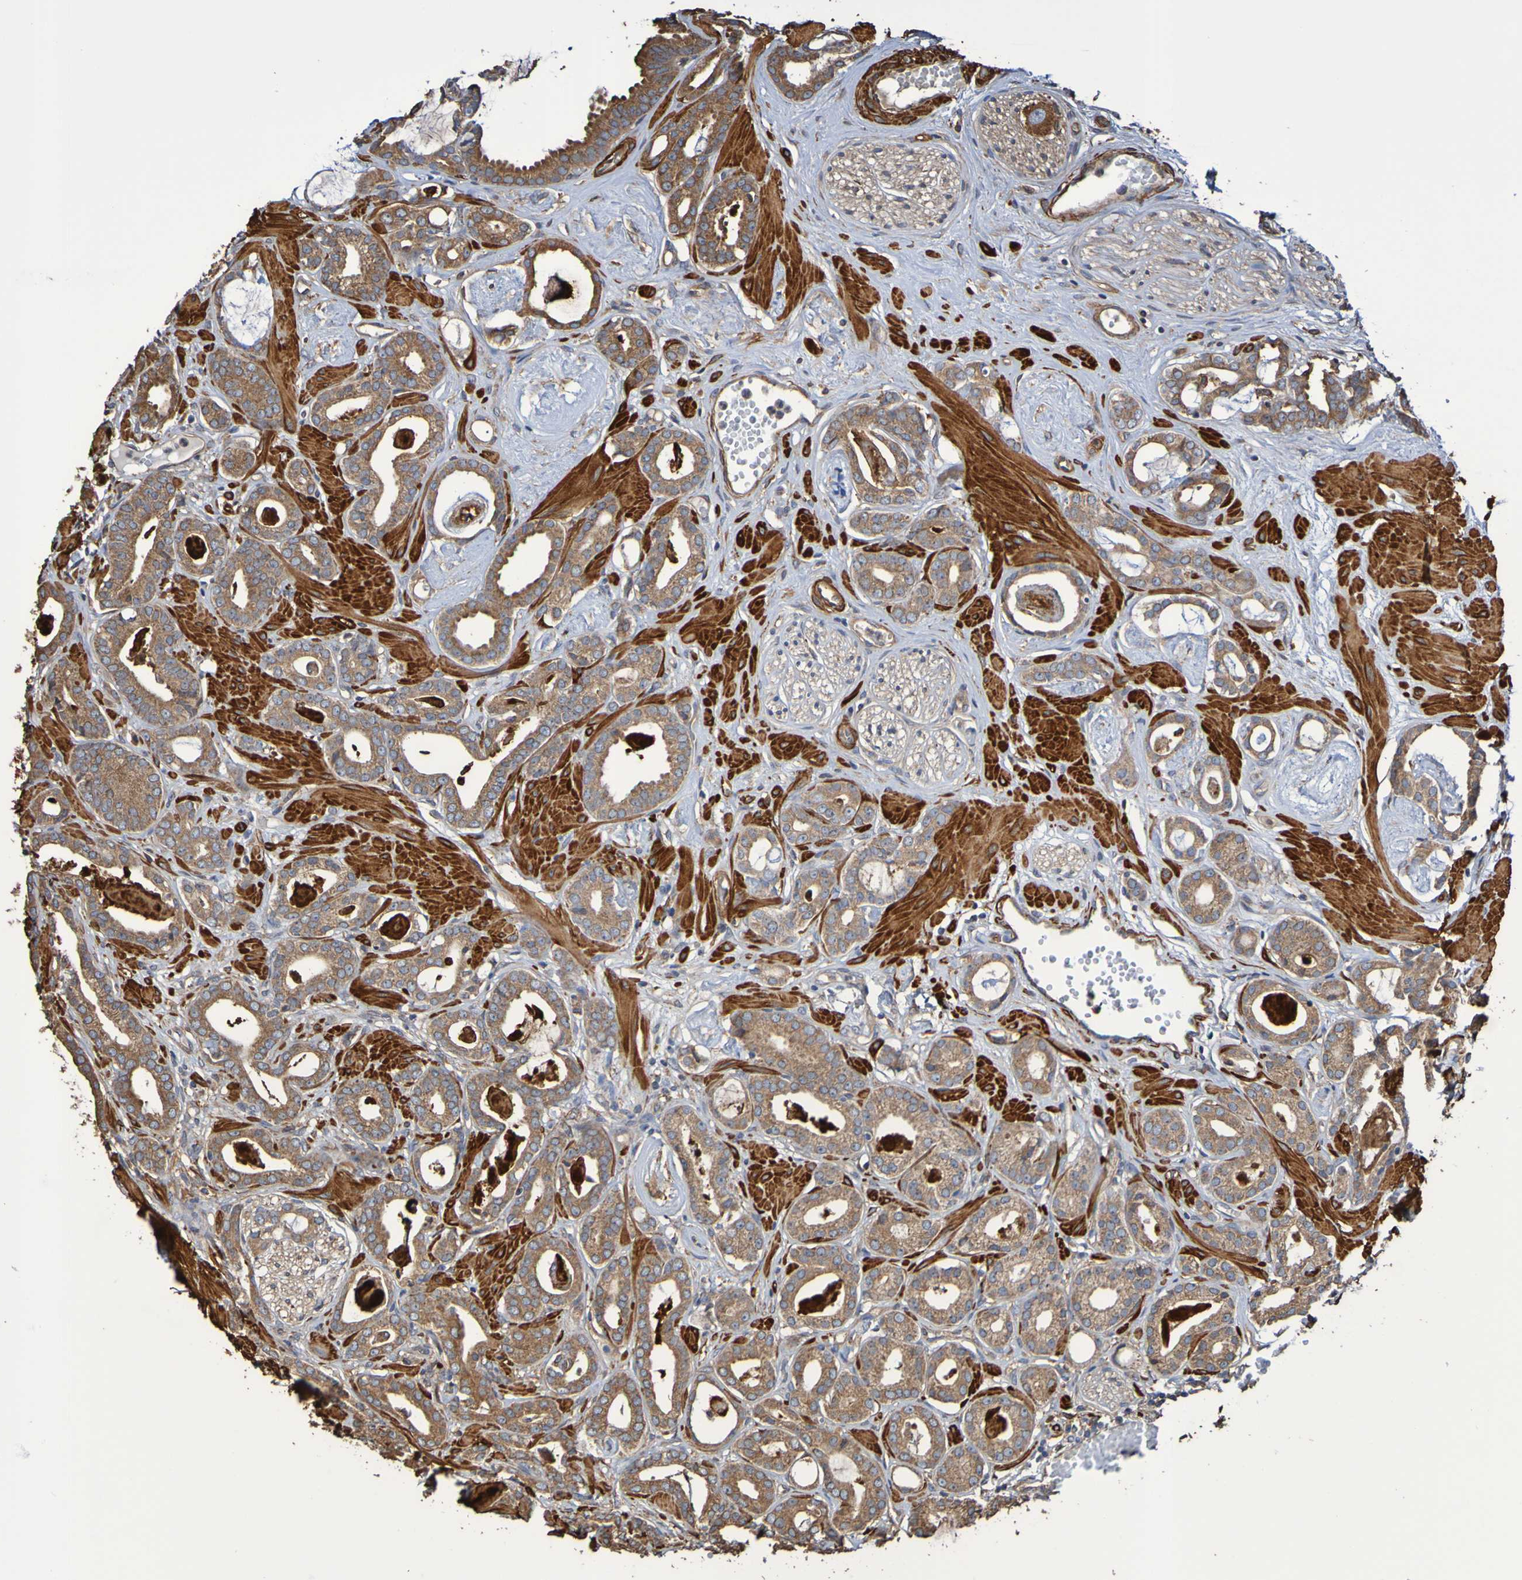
{"staining": {"intensity": "weak", "quantity": ">75%", "location": "cytoplasmic/membranous"}, "tissue": "prostate cancer", "cell_type": "Tumor cells", "image_type": "cancer", "snomed": [{"axis": "morphology", "description": "Adenocarcinoma, Low grade"}, {"axis": "topography", "description": "Prostate"}], "caption": "Protein expression analysis of prostate cancer exhibits weak cytoplasmic/membranous expression in approximately >75% of tumor cells. The staining was performed using DAB (3,3'-diaminobenzidine), with brown indicating positive protein expression. Nuclei are stained blue with hematoxylin.", "gene": "RAB11A", "patient": {"sex": "male", "age": 53}}